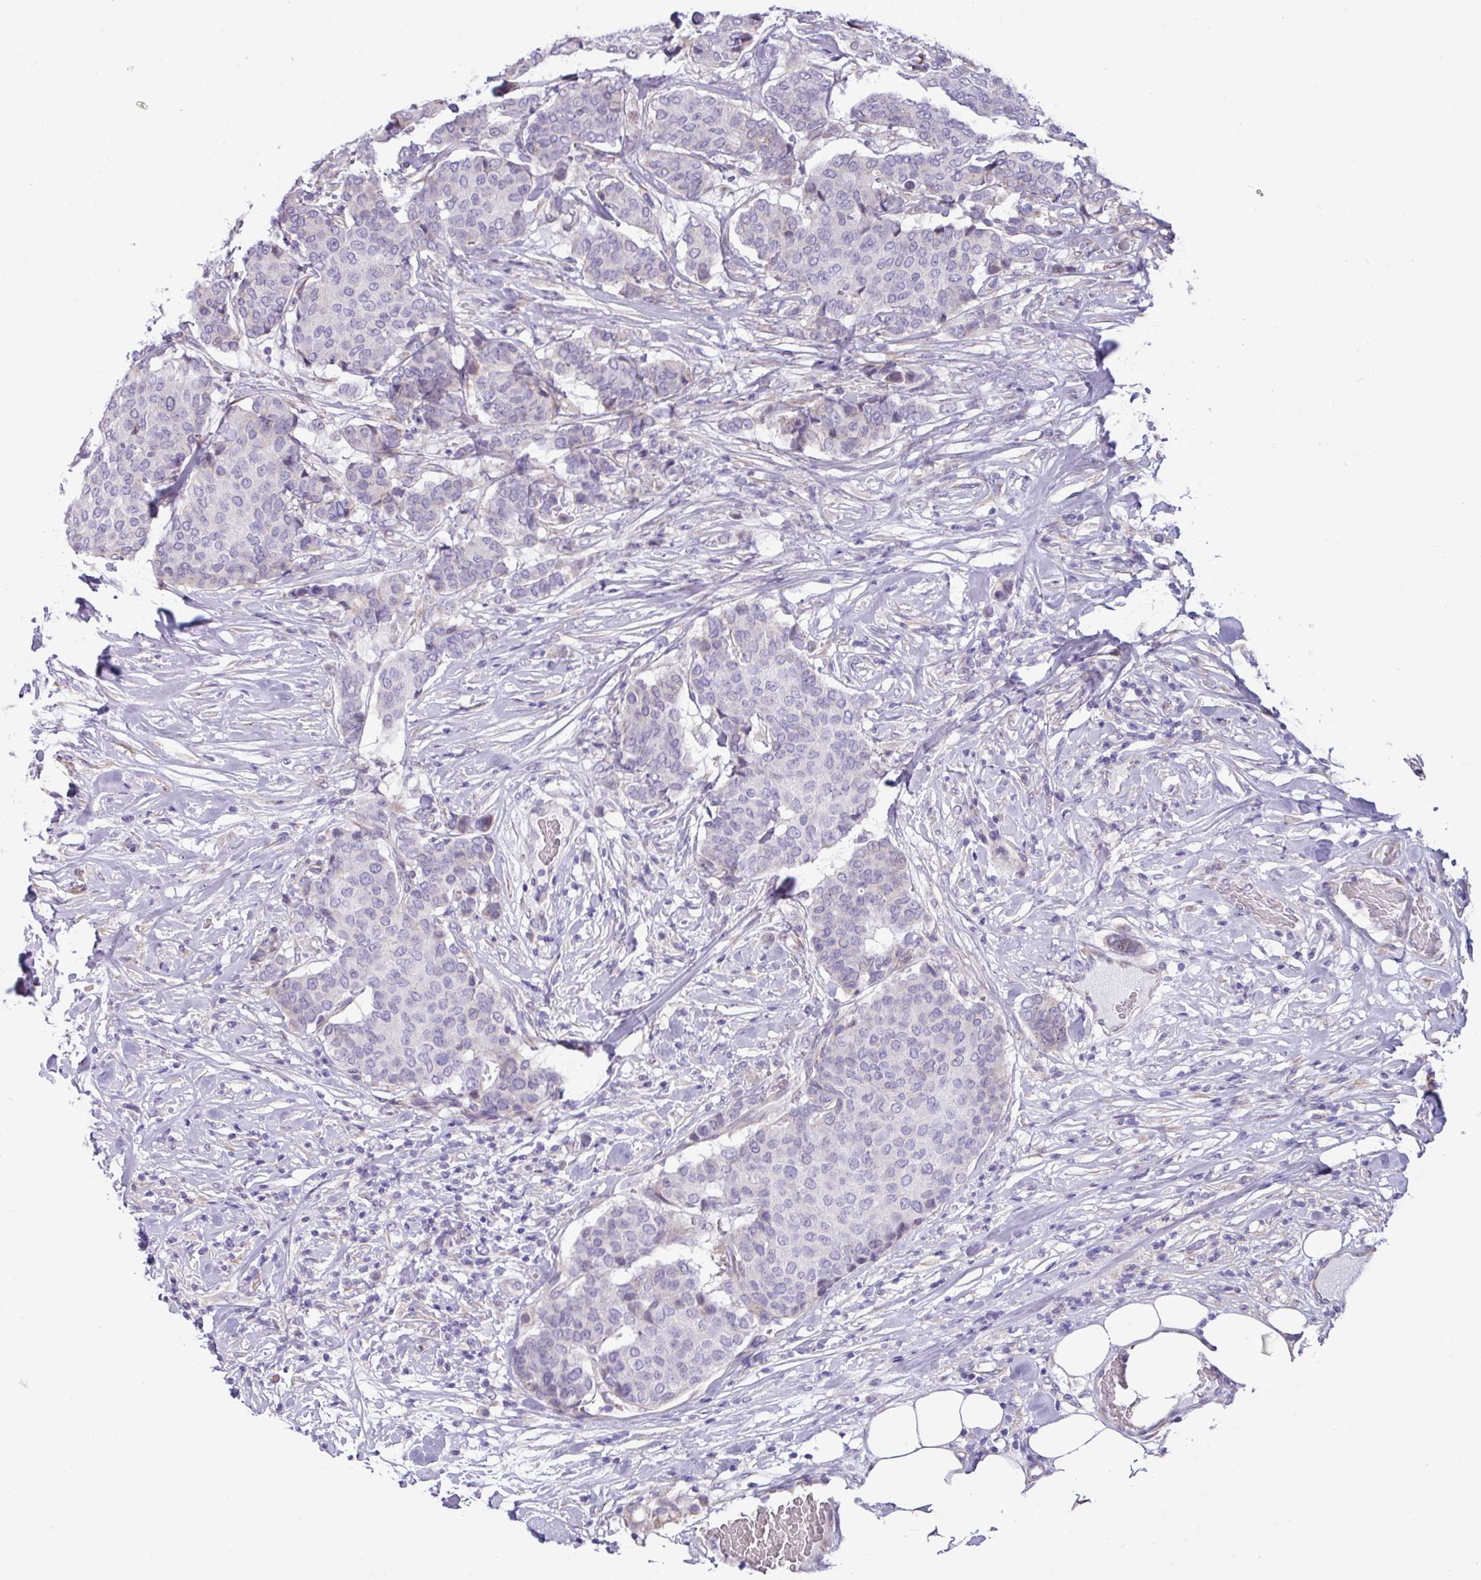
{"staining": {"intensity": "negative", "quantity": "none", "location": "none"}, "tissue": "breast cancer", "cell_type": "Tumor cells", "image_type": "cancer", "snomed": [{"axis": "morphology", "description": "Duct carcinoma"}, {"axis": "topography", "description": "Breast"}], "caption": "A high-resolution photomicrograph shows IHC staining of infiltrating ductal carcinoma (breast), which demonstrates no significant staining in tumor cells. Brightfield microscopy of IHC stained with DAB (brown) and hematoxylin (blue), captured at high magnification.", "gene": "IRGC", "patient": {"sex": "female", "age": 75}}